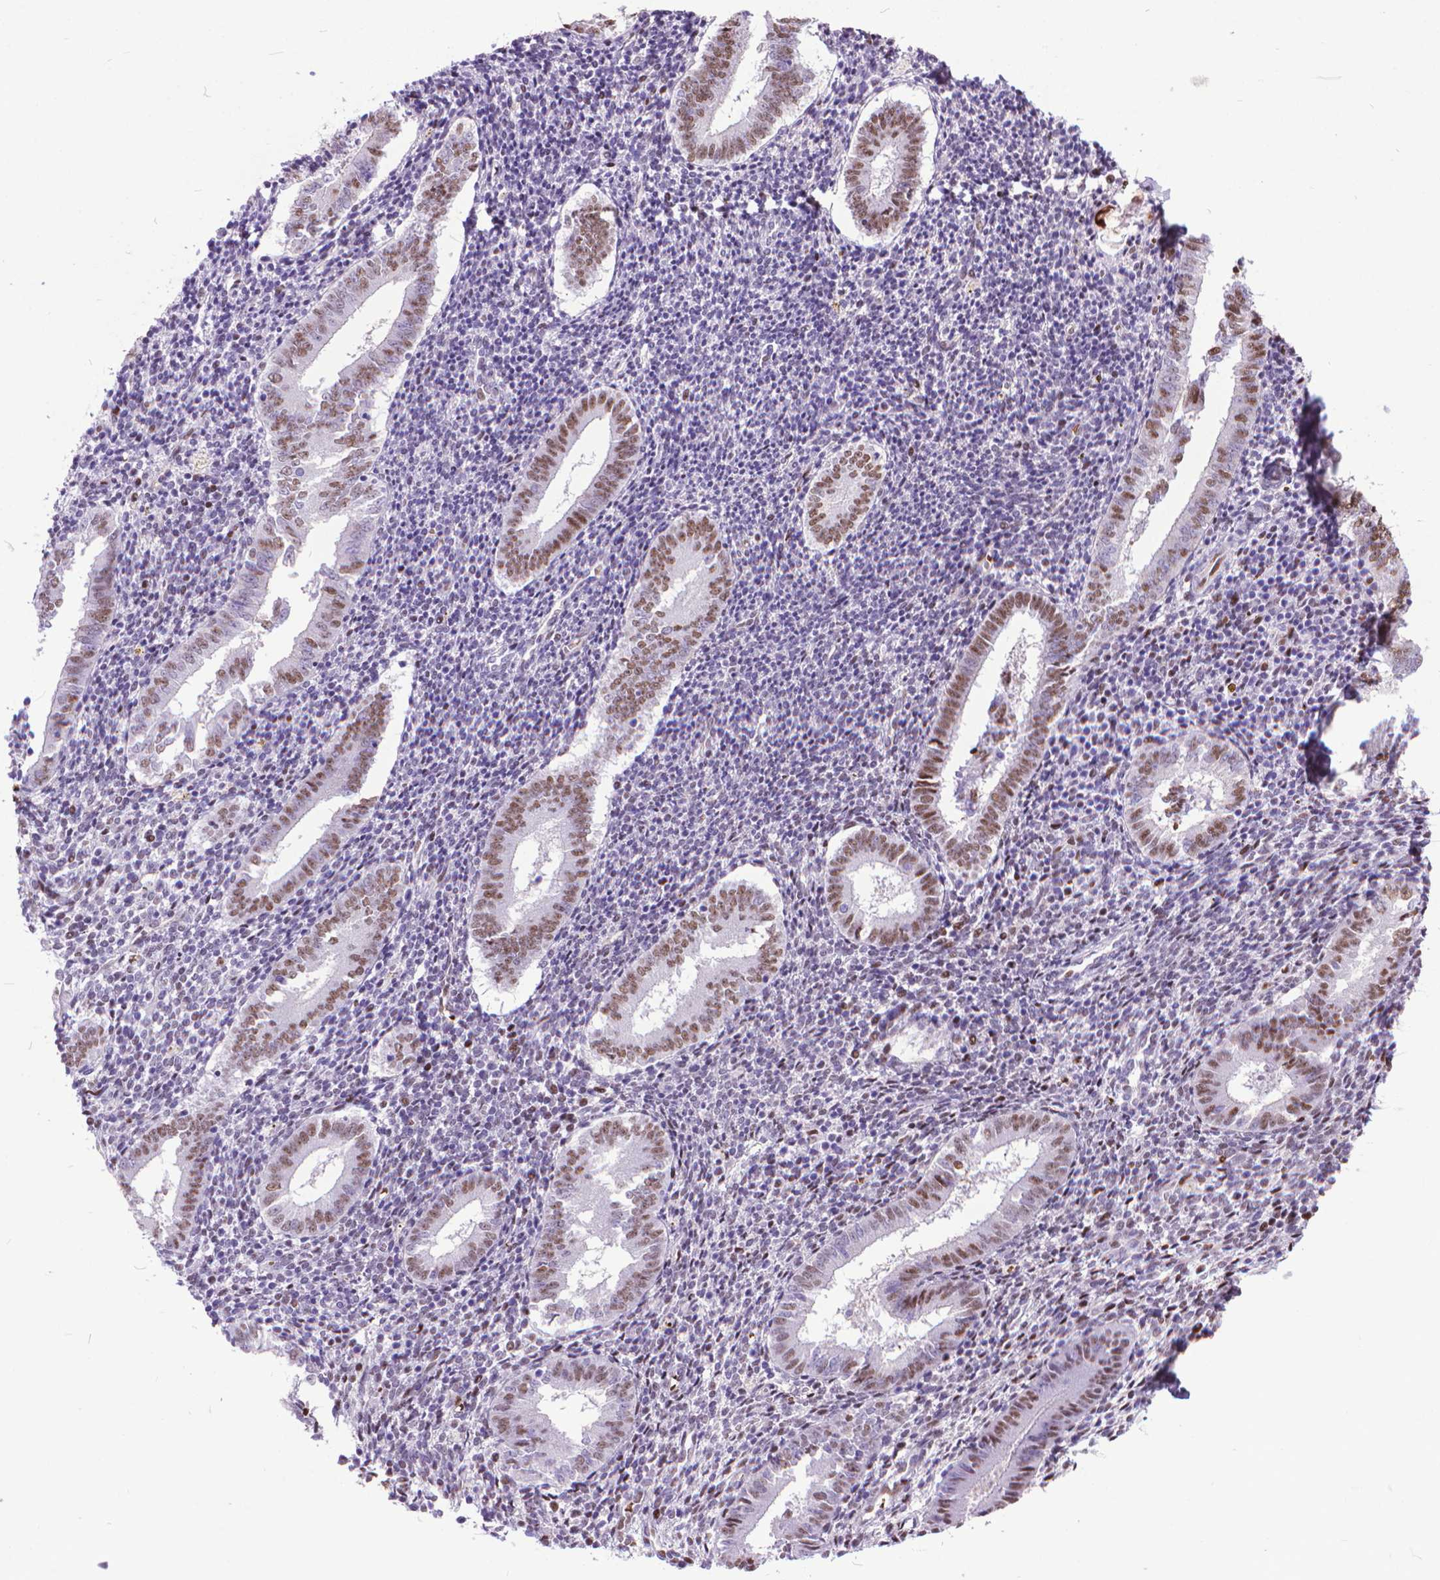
{"staining": {"intensity": "negative", "quantity": "none", "location": "none"}, "tissue": "endometrium", "cell_type": "Cells in endometrial stroma", "image_type": "normal", "snomed": [{"axis": "morphology", "description": "Normal tissue, NOS"}, {"axis": "topography", "description": "Endometrium"}], "caption": "High power microscopy image of an IHC micrograph of normal endometrium, revealing no significant positivity in cells in endometrial stroma.", "gene": "POLE4", "patient": {"sex": "female", "age": 25}}